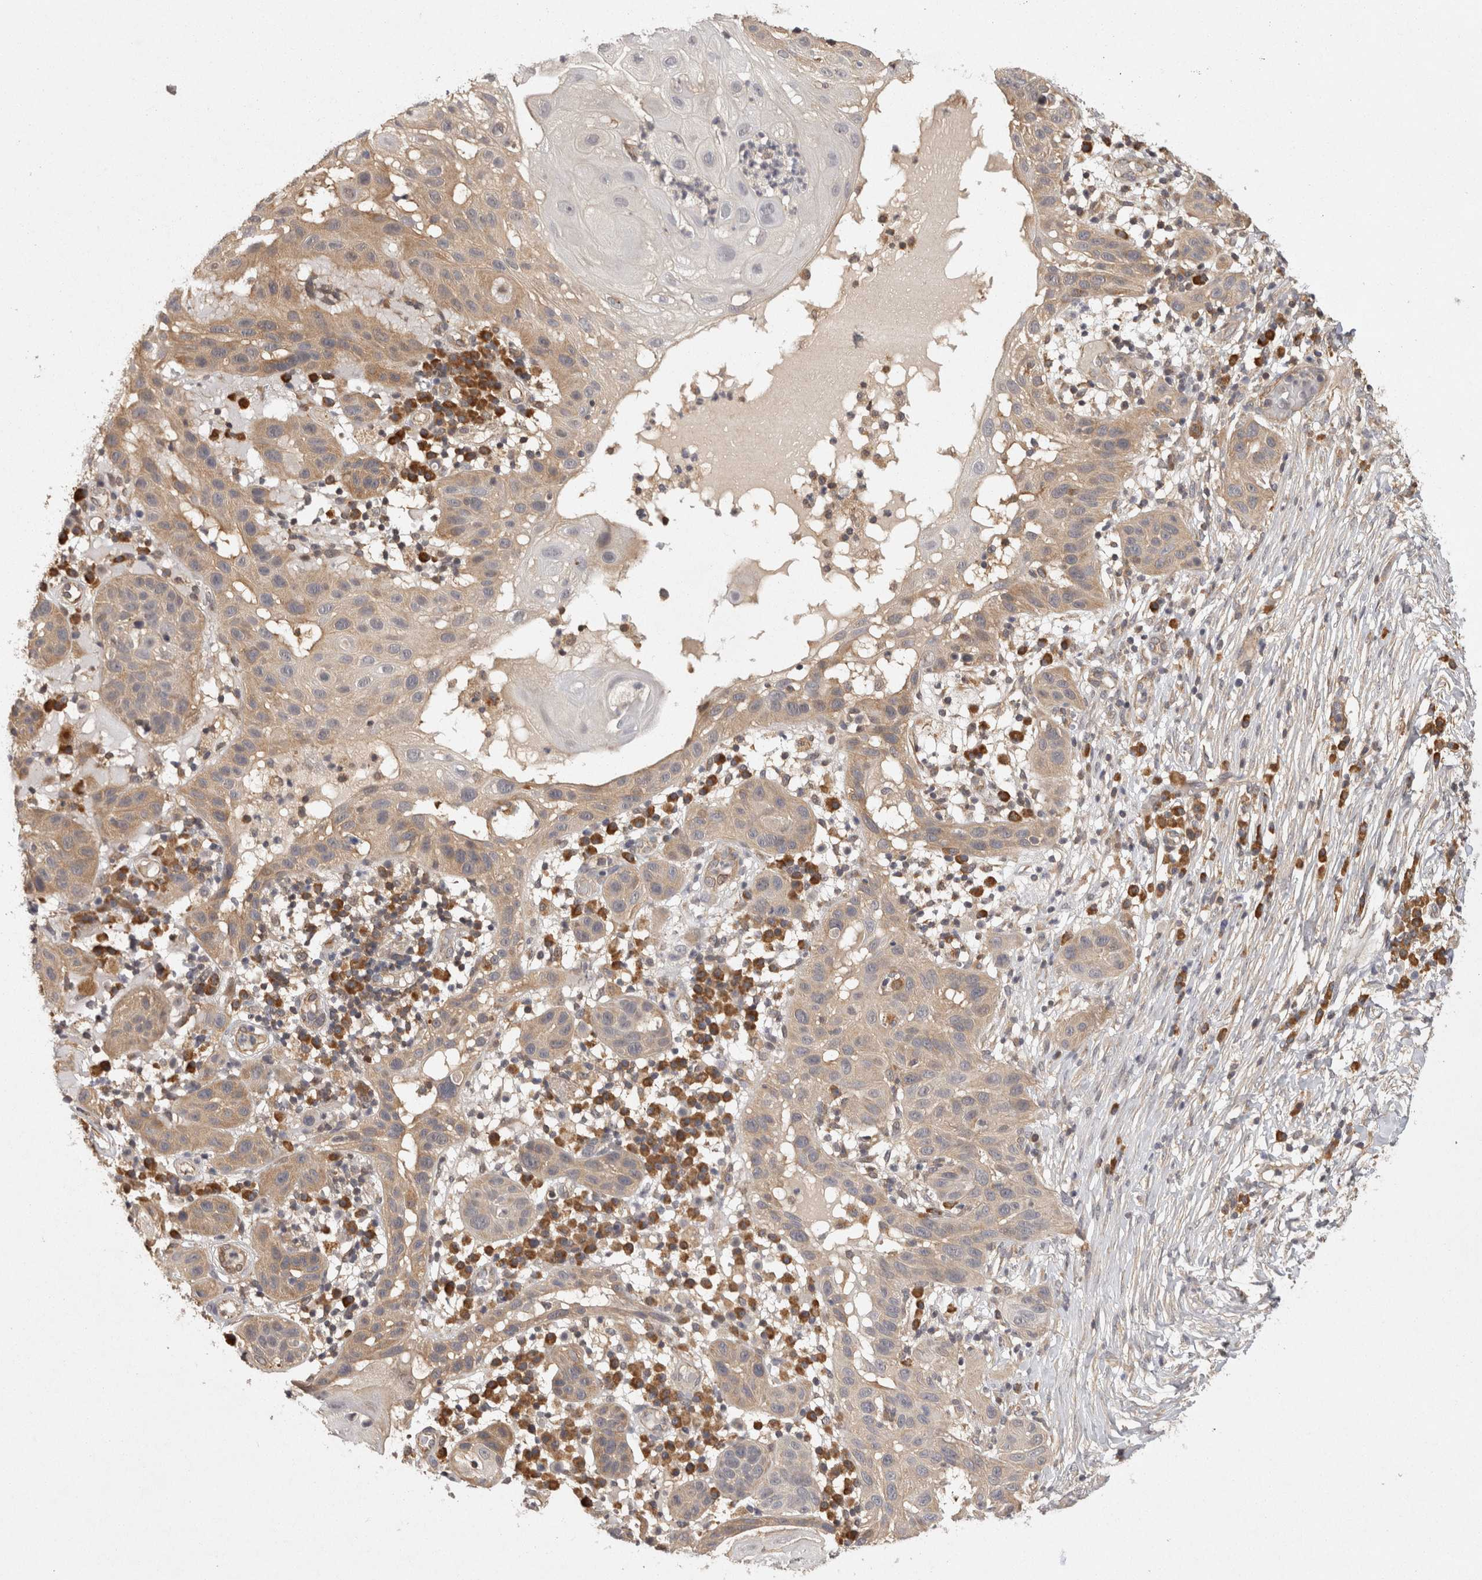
{"staining": {"intensity": "weak", "quantity": ">75%", "location": "cytoplasmic/membranous"}, "tissue": "skin cancer", "cell_type": "Tumor cells", "image_type": "cancer", "snomed": [{"axis": "morphology", "description": "Normal tissue, NOS"}, {"axis": "morphology", "description": "Squamous cell carcinoma, NOS"}, {"axis": "topography", "description": "Skin"}], "caption": "The micrograph displays a brown stain indicating the presence of a protein in the cytoplasmic/membranous of tumor cells in skin squamous cell carcinoma.", "gene": "ACAT2", "patient": {"sex": "female", "age": 96}}